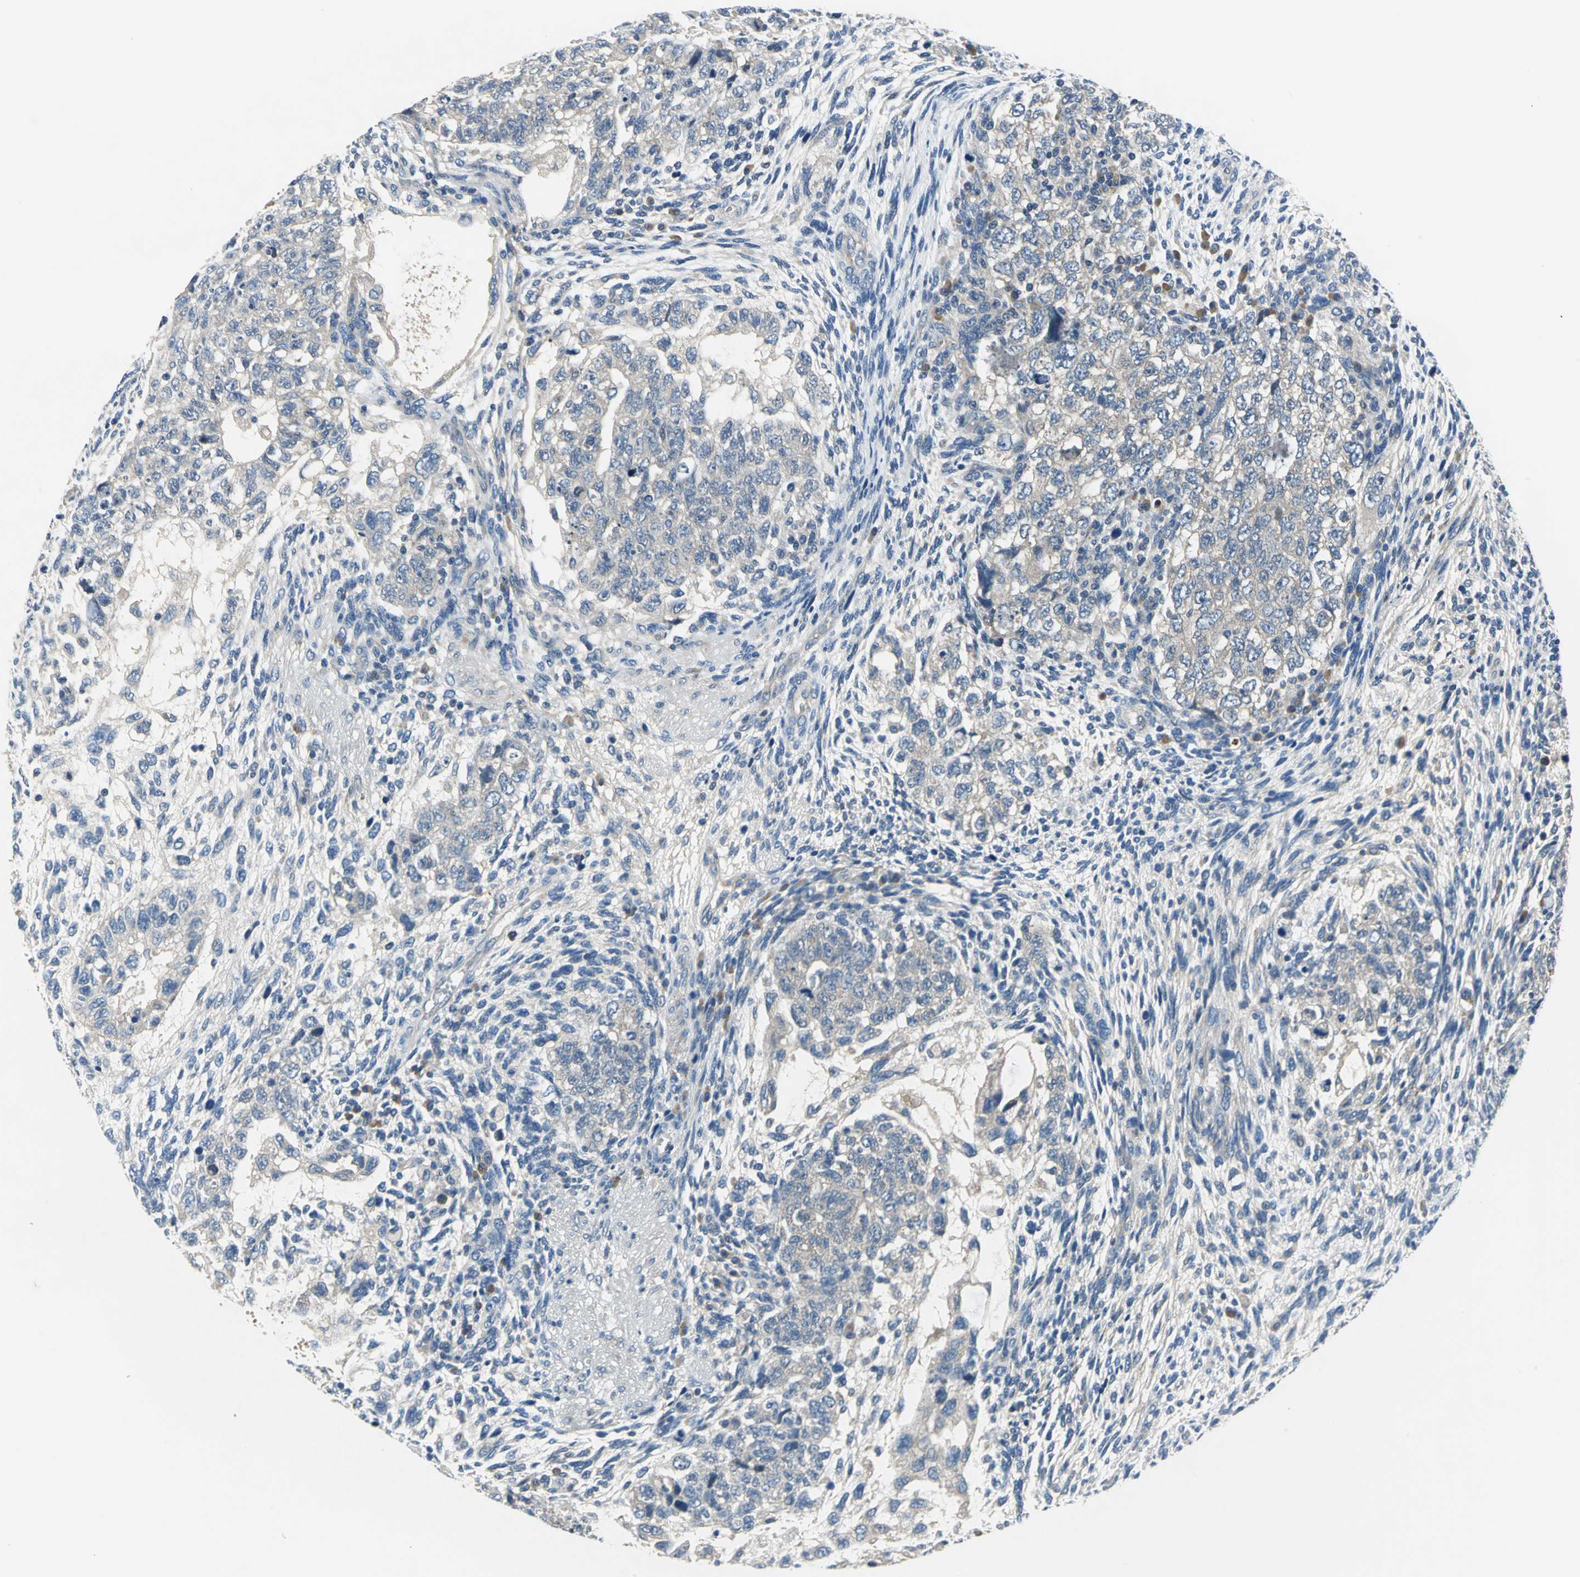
{"staining": {"intensity": "weak", "quantity": "25%-75%", "location": "cytoplasmic/membranous"}, "tissue": "testis cancer", "cell_type": "Tumor cells", "image_type": "cancer", "snomed": [{"axis": "morphology", "description": "Normal tissue, NOS"}, {"axis": "morphology", "description": "Carcinoma, Embryonal, NOS"}, {"axis": "topography", "description": "Testis"}], "caption": "Tumor cells display low levels of weak cytoplasmic/membranous positivity in approximately 25%-75% of cells in human embryonal carcinoma (testis).", "gene": "SLC16A7", "patient": {"sex": "male", "age": 36}}